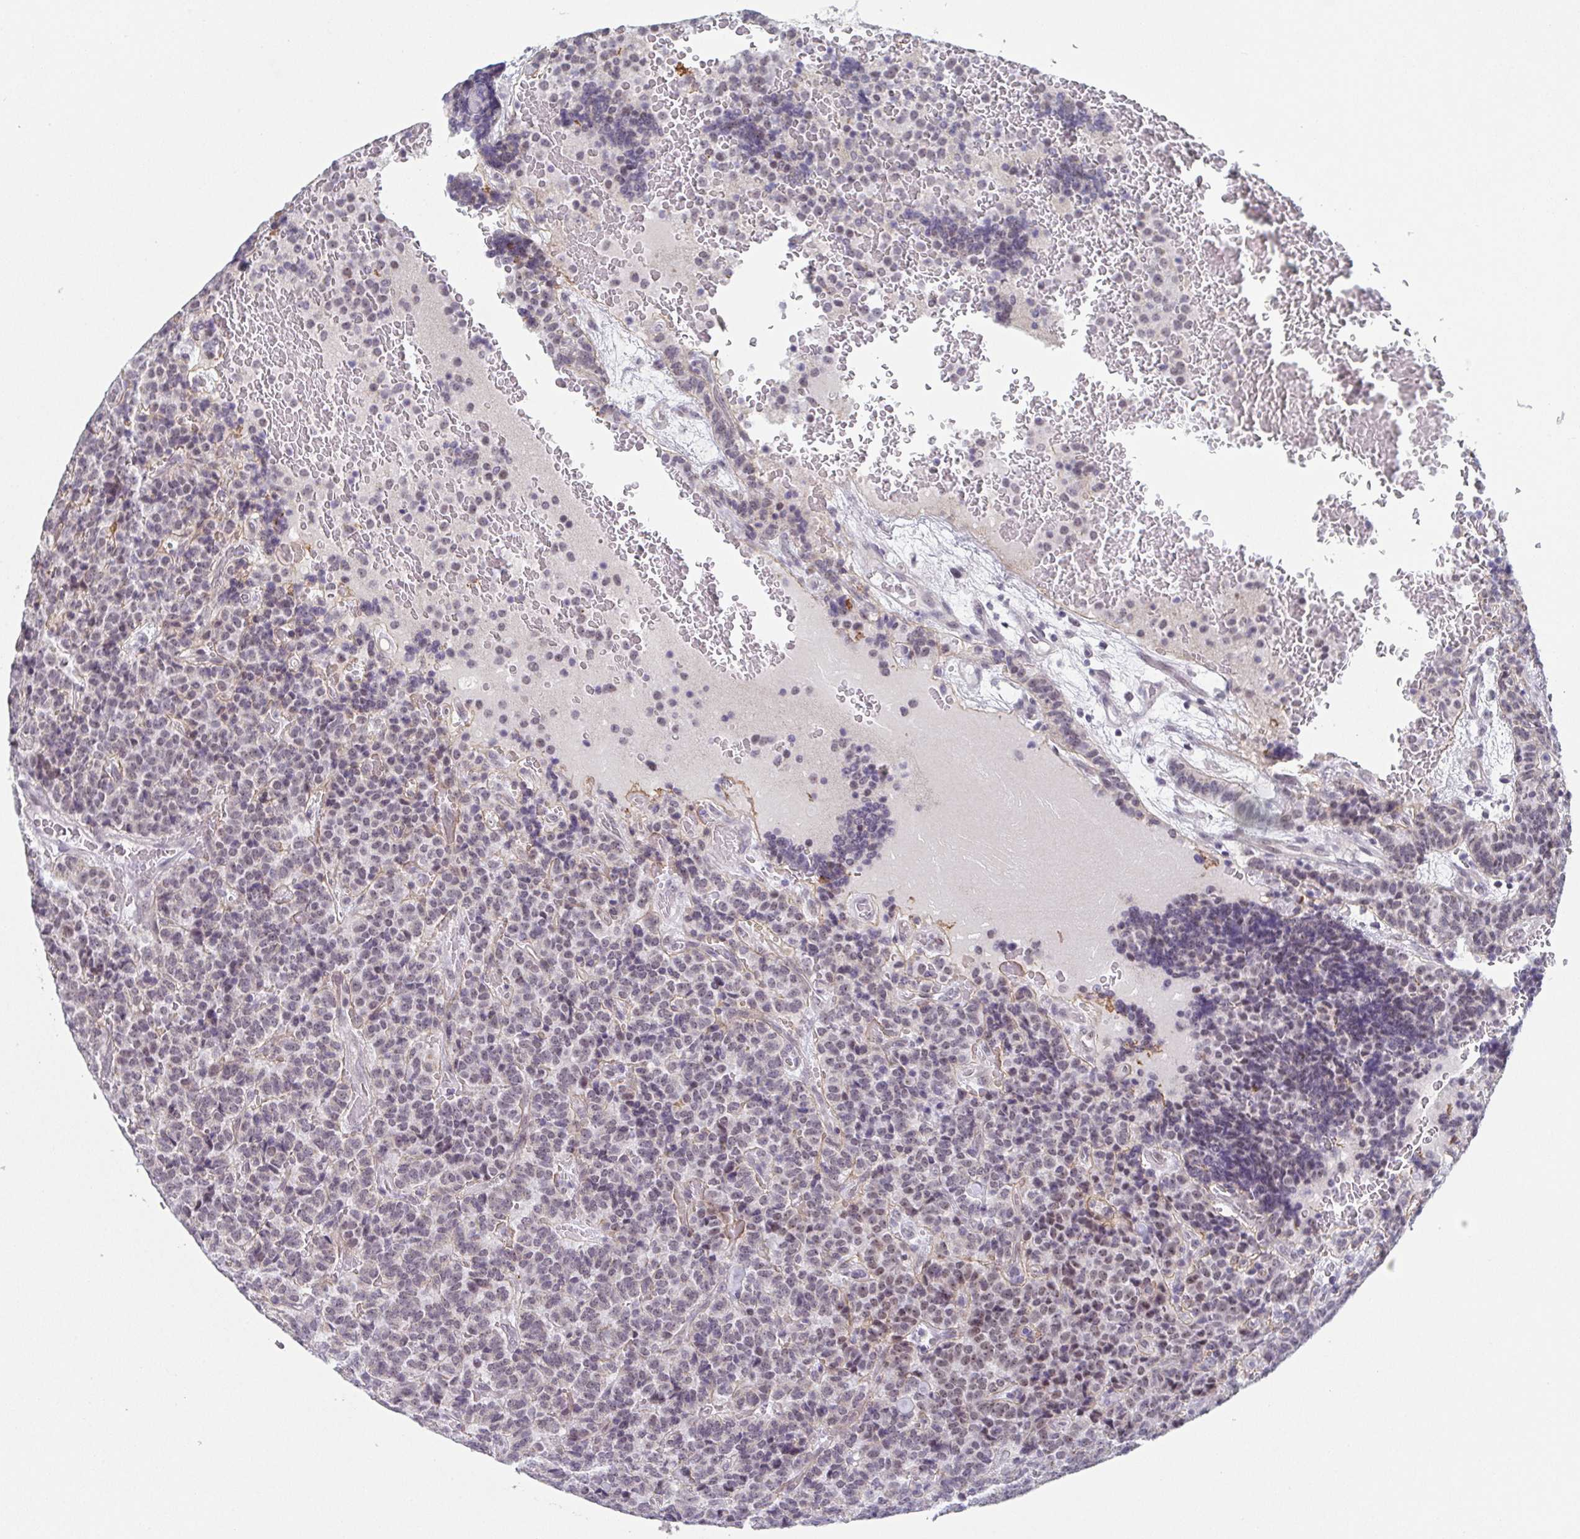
{"staining": {"intensity": "weak", "quantity": "<25%", "location": "nuclear"}, "tissue": "carcinoid", "cell_type": "Tumor cells", "image_type": "cancer", "snomed": [{"axis": "morphology", "description": "Carcinoid, malignant, NOS"}, {"axis": "topography", "description": "Pancreas"}], "caption": "Tumor cells are negative for protein expression in human carcinoid.", "gene": "EXOSC7", "patient": {"sex": "male", "age": 36}}